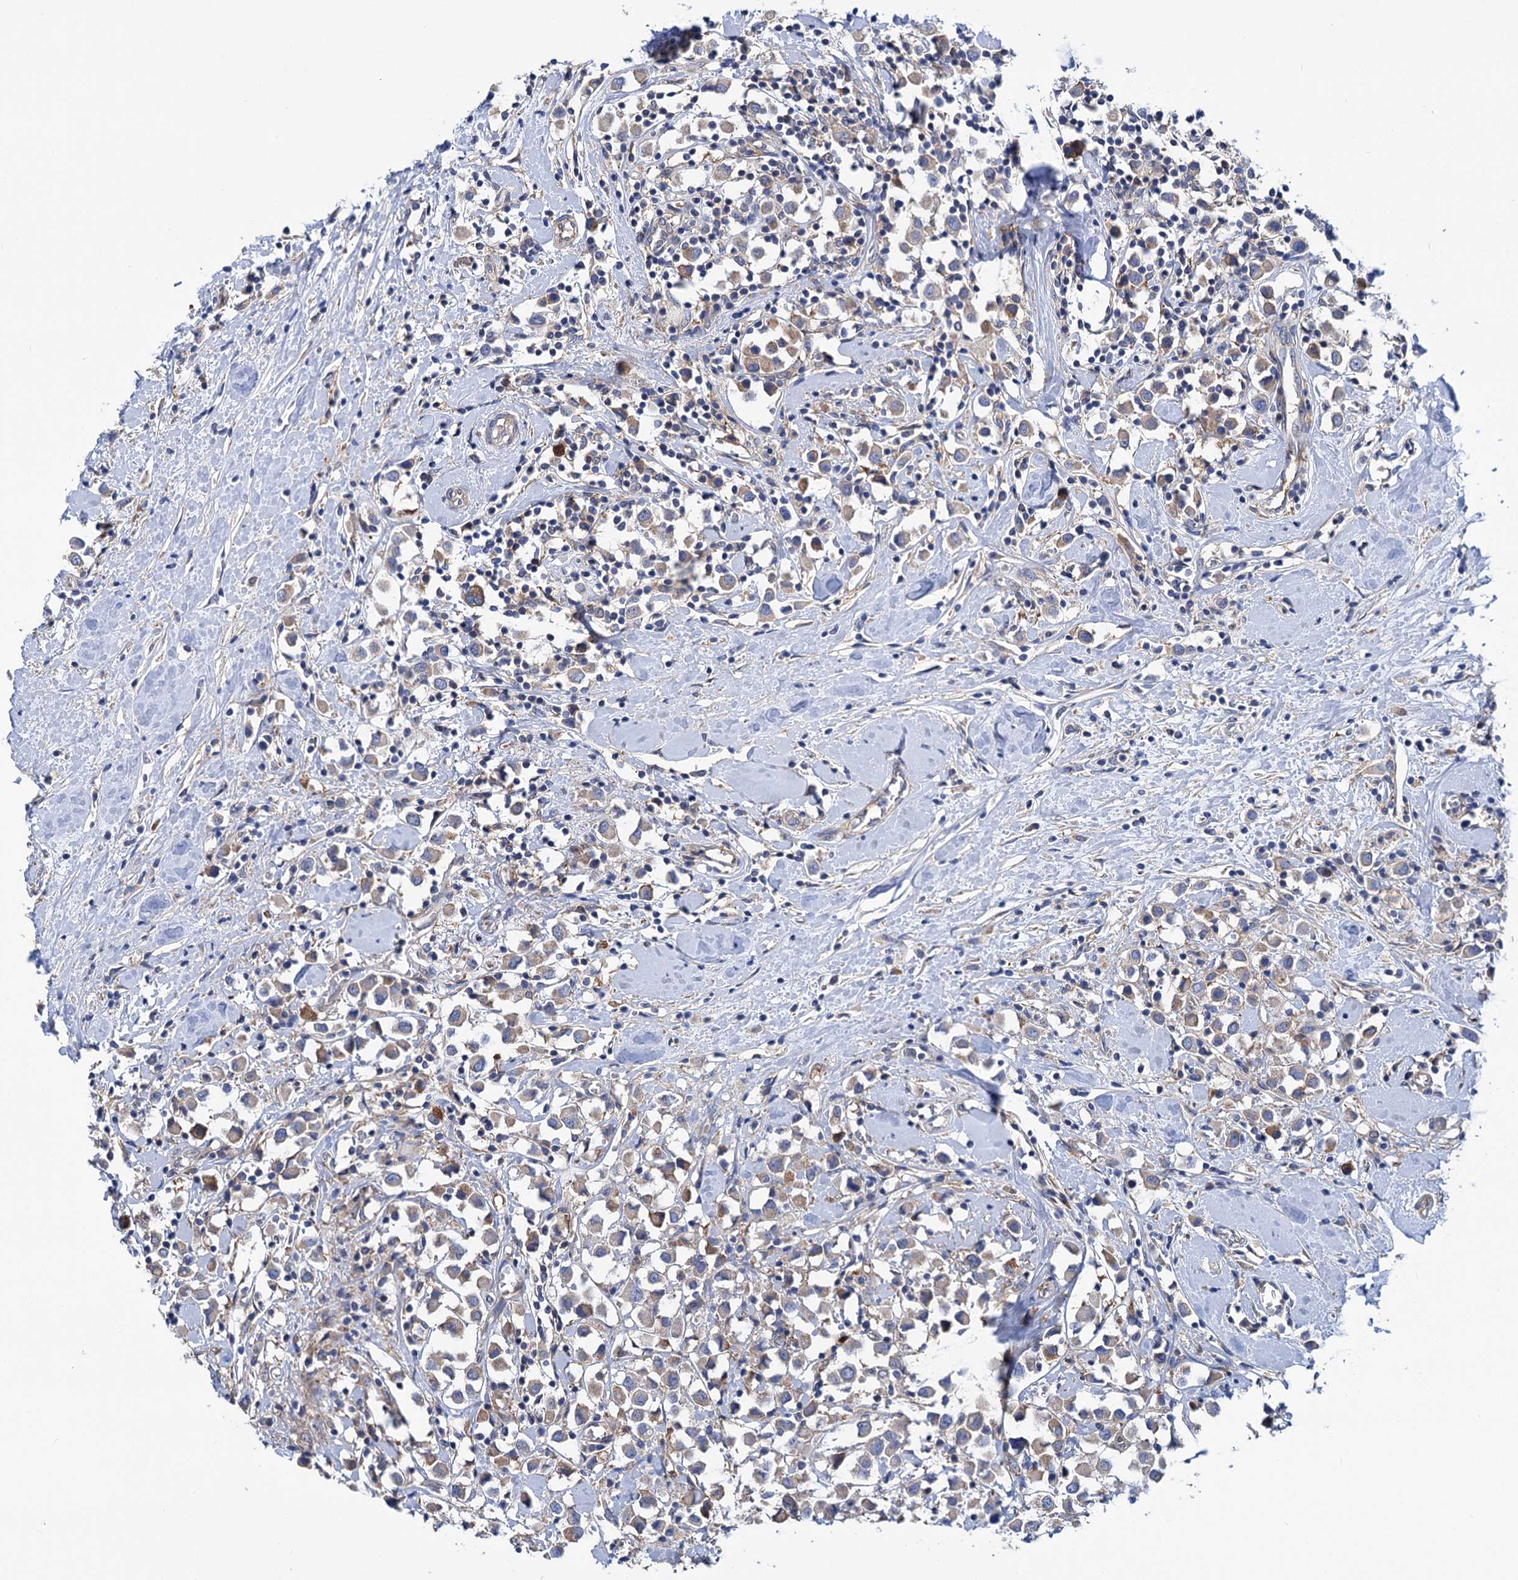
{"staining": {"intensity": "weak", "quantity": "<25%", "location": "cytoplasmic/membranous"}, "tissue": "breast cancer", "cell_type": "Tumor cells", "image_type": "cancer", "snomed": [{"axis": "morphology", "description": "Duct carcinoma"}, {"axis": "topography", "description": "Breast"}], "caption": "Tumor cells show no significant protein positivity in infiltrating ductal carcinoma (breast).", "gene": "TRIM55", "patient": {"sex": "female", "age": 61}}